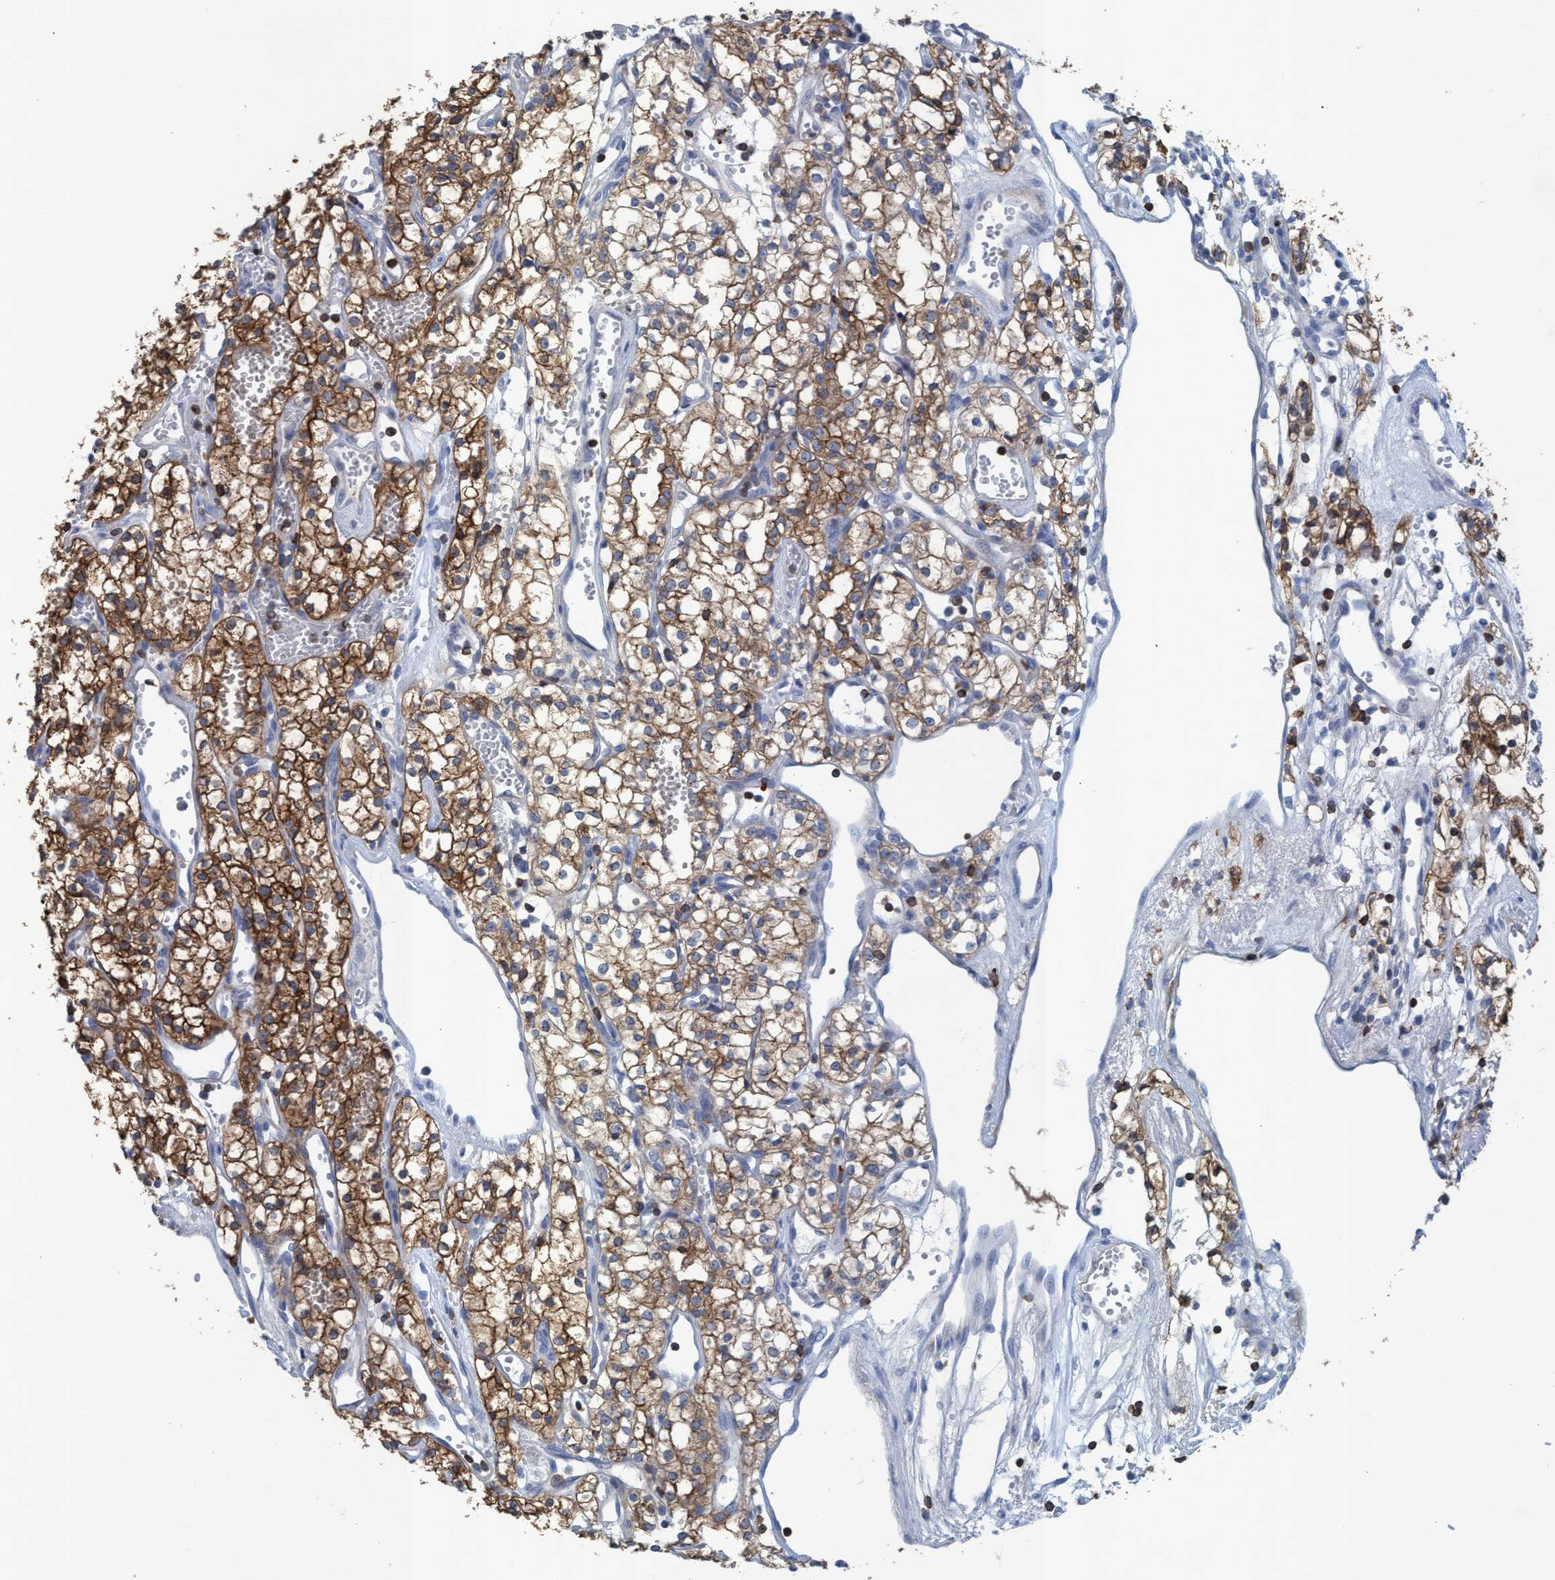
{"staining": {"intensity": "moderate", "quantity": ">75%", "location": "cytoplasmic/membranous"}, "tissue": "renal cancer", "cell_type": "Tumor cells", "image_type": "cancer", "snomed": [{"axis": "morphology", "description": "Adenocarcinoma, NOS"}, {"axis": "topography", "description": "Kidney"}], "caption": "The micrograph demonstrates a brown stain indicating the presence of a protein in the cytoplasmic/membranous of tumor cells in renal cancer.", "gene": "EZR", "patient": {"sex": "male", "age": 59}}